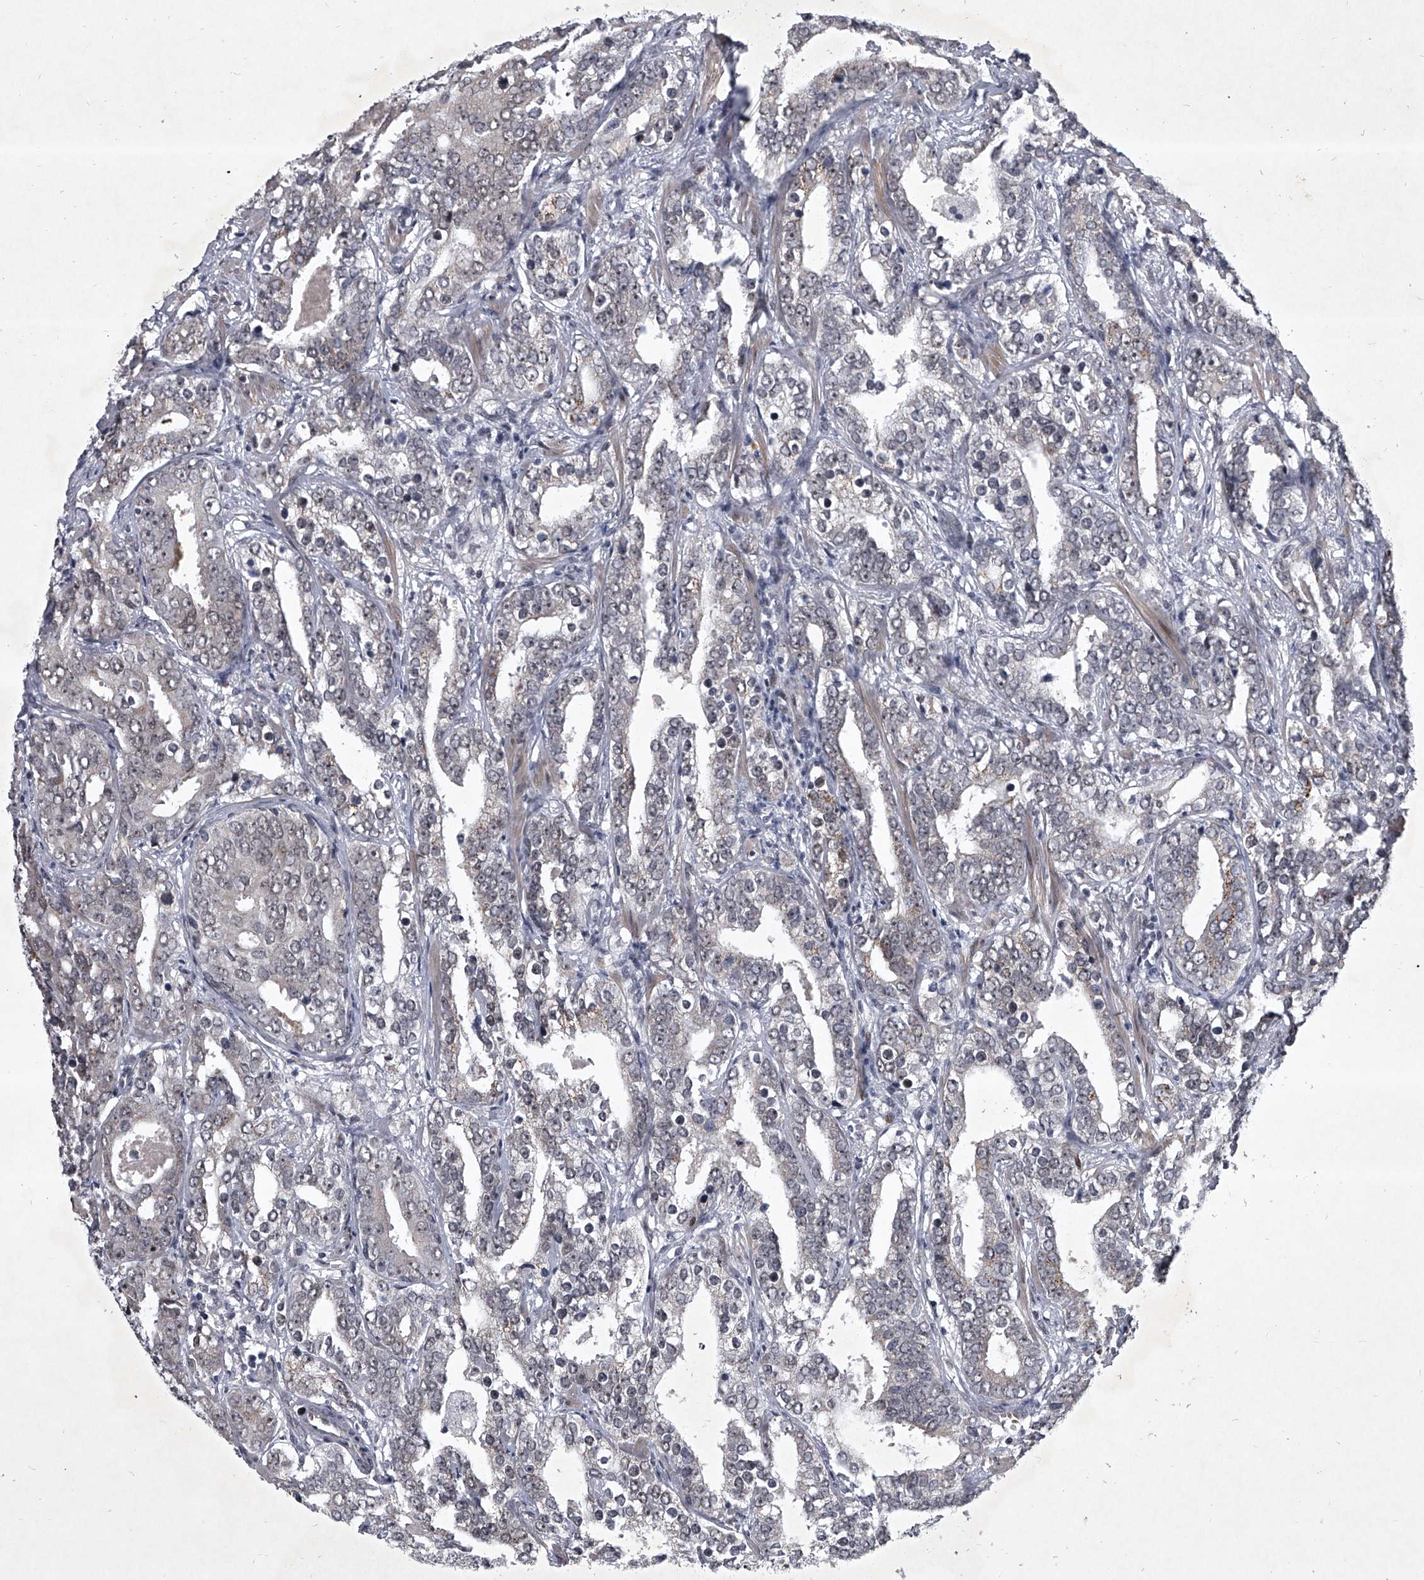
{"staining": {"intensity": "moderate", "quantity": "<25%", "location": "cytoplasmic/membranous"}, "tissue": "prostate cancer", "cell_type": "Tumor cells", "image_type": "cancer", "snomed": [{"axis": "morphology", "description": "Adenocarcinoma, High grade"}, {"axis": "topography", "description": "Prostate"}], "caption": "The micrograph displays staining of prostate cancer, revealing moderate cytoplasmic/membranous protein expression (brown color) within tumor cells. The protein of interest is shown in brown color, while the nuclei are stained blue.", "gene": "MLLT1", "patient": {"sex": "male", "age": 62}}